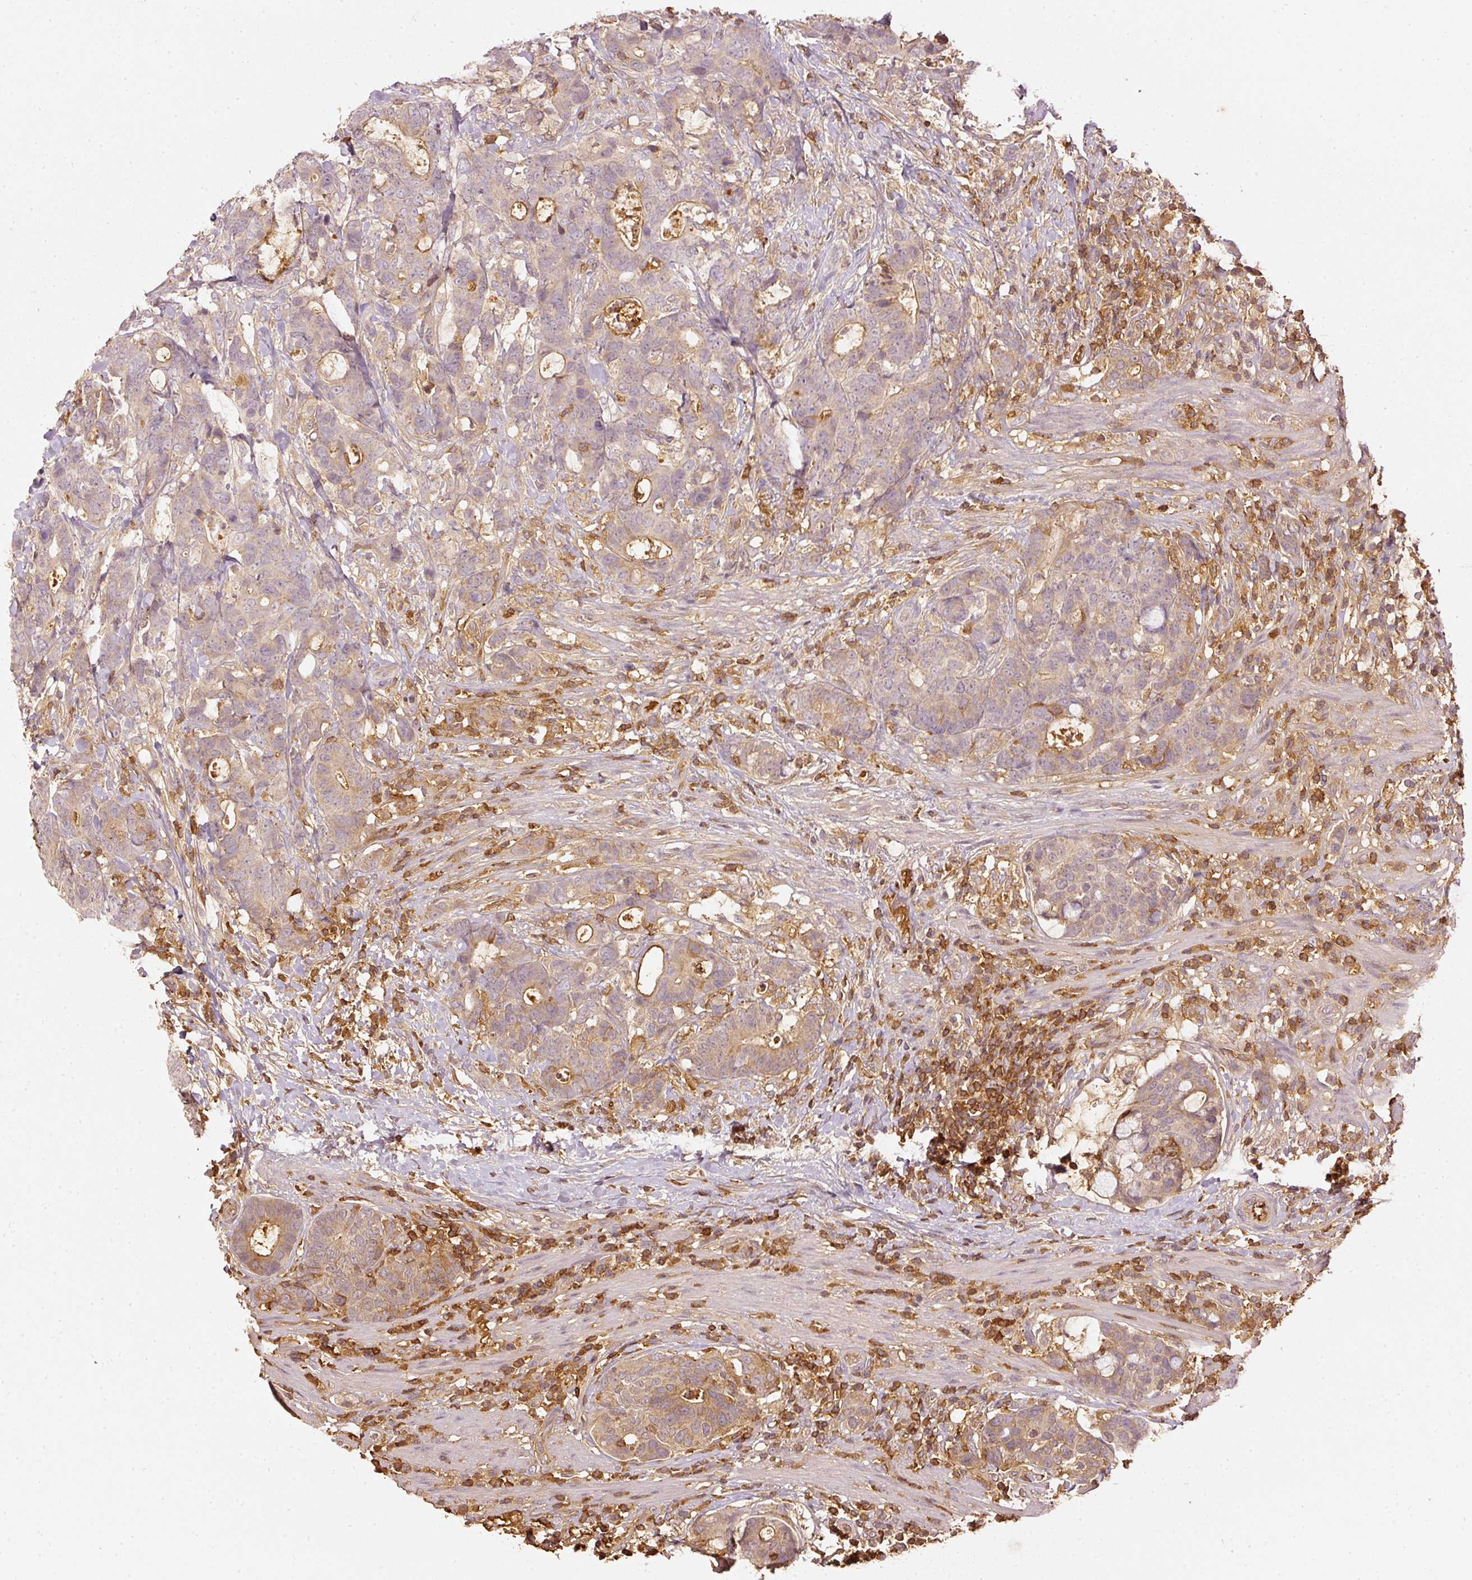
{"staining": {"intensity": "moderate", "quantity": "25%-75%", "location": "cytoplasmic/membranous"}, "tissue": "colorectal cancer", "cell_type": "Tumor cells", "image_type": "cancer", "snomed": [{"axis": "morphology", "description": "Adenocarcinoma, NOS"}, {"axis": "topography", "description": "Colon"}], "caption": "Immunohistochemical staining of adenocarcinoma (colorectal) displays moderate cytoplasmic/membranous protein expression in approximately 25%-75% of tumor cells. (DAB IHC with brightfield microscopy, high magnification).", "gene": "EVL", "patient": {"sex": "female", "age": 82}}